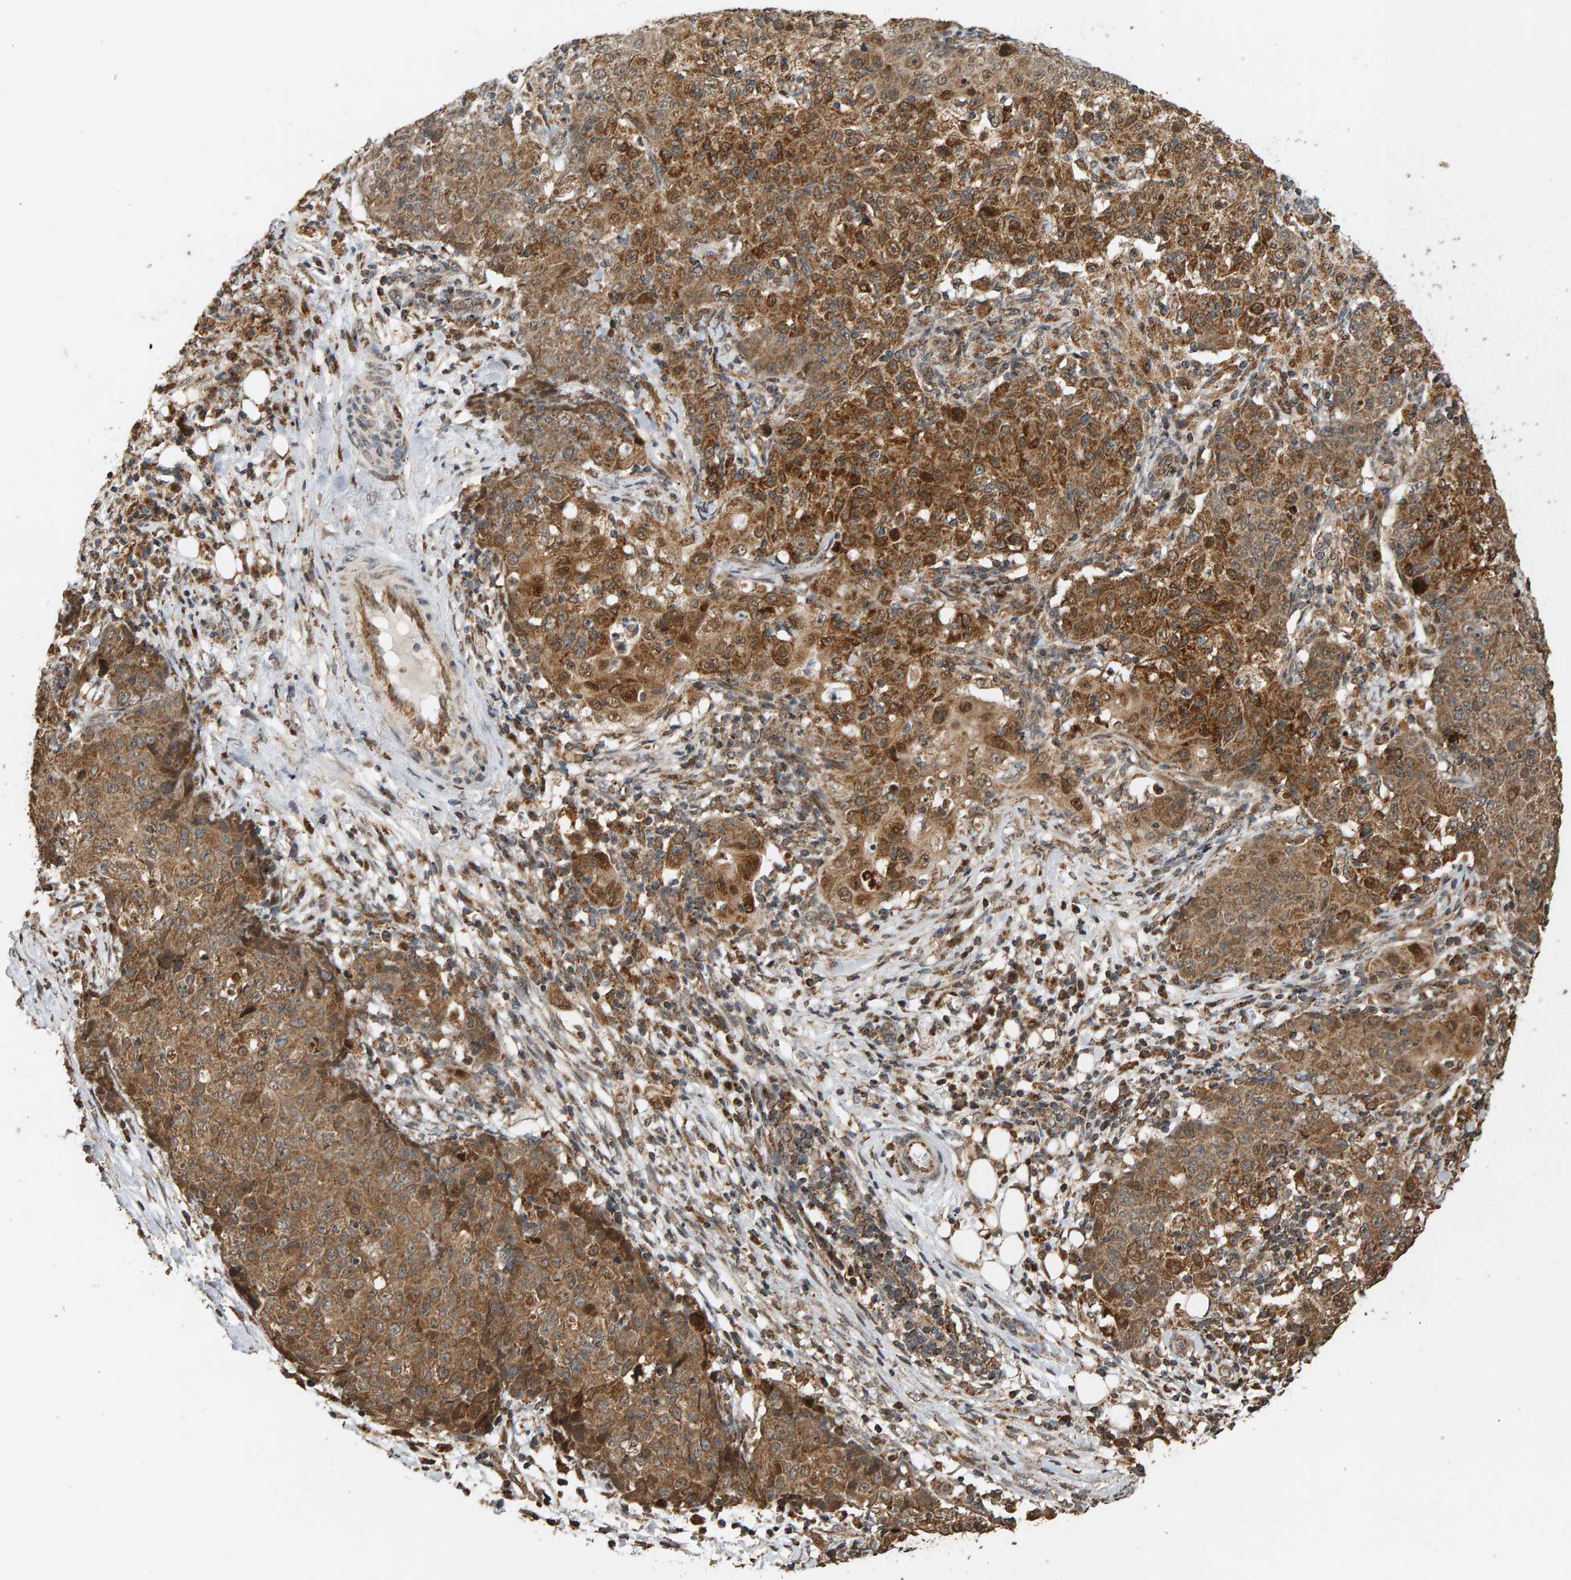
{"staining": {"intensity": "moderate", "quantity": ">75%", "location": "cytoplasmic/membranous,nuclear"}, "tissue": "ovarian cancer", "cell_type": "Tumor cells", "image_type": "cancer", "snomed": [{"axis": "morphology", "description": "Carcinoma, endometroid"}, {"axis": "topography", "description": "Ovary"}], "caption": "The immunohistochemical stain highlights moderate cytoplasmic/membranous and nuclear positivity in tumor cells of ovarian cancer tissue.", "gene": "GSTK1", "patient": {"sex": "female", "age": 42}}